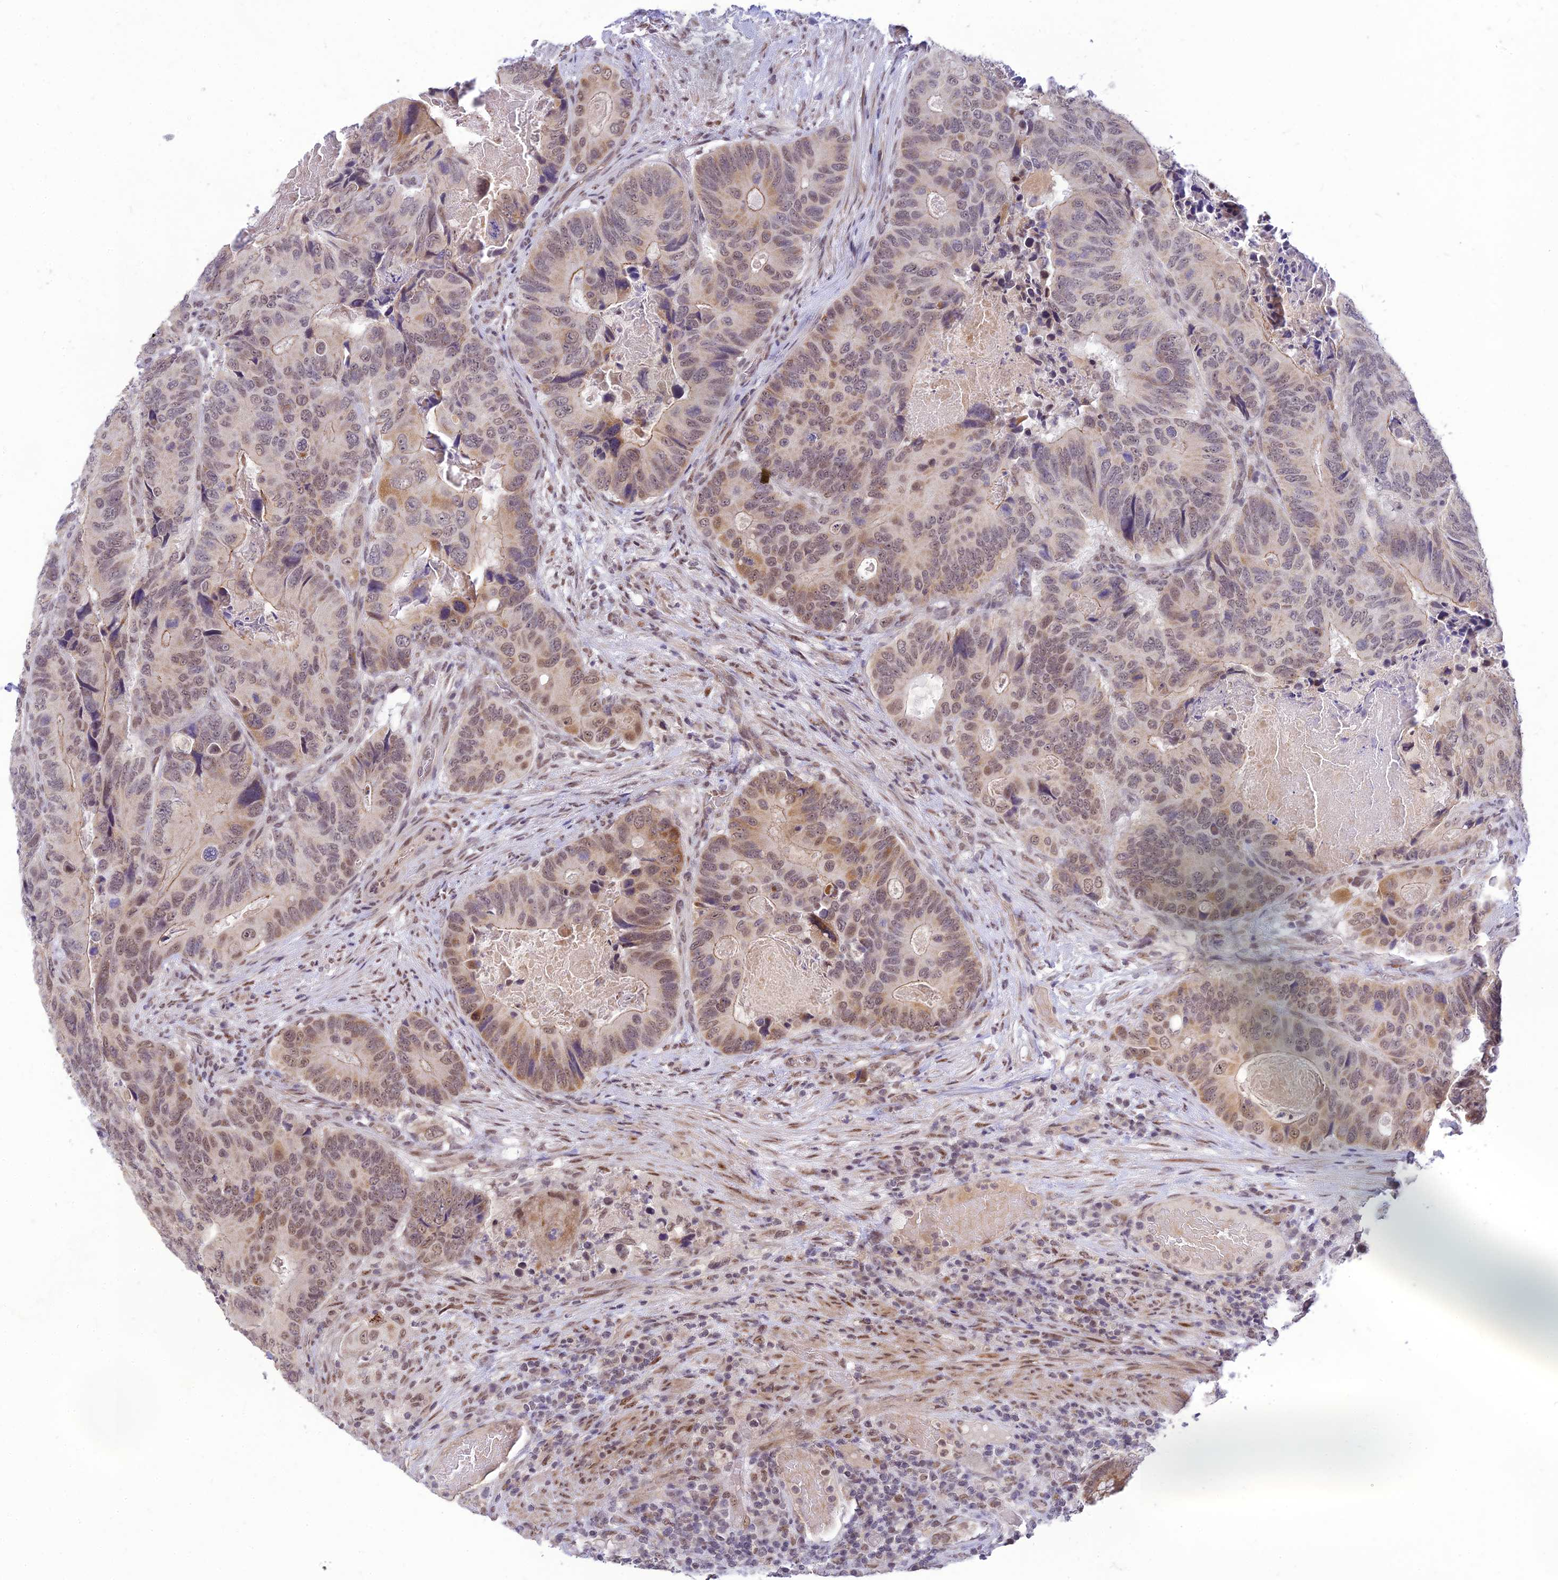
{"staining": {"intensity": "moderate", "quantity": "25%-75%", "location": "nuclear"}, "tissue": "colorectal cancer", "cell_type": "Tumor cells", "image_type": "cancer", "snomed": [{"axis": "morphology", "description": "Adenocarcinoma, NOS"}, {"axis": "topography", "description": "Colon"}], "caption": "DAB (3,3'-diaminobenzidine) immunohistochemical staining of colorectal adenocarcinoma displays moderate nuclear protein positivity in about 25%-75% of tumor cells. The protein is stained brown, and the nuclei are stained in blue (DAB IHC with brightfield microscopy, high magnification).", "gene": "MICOS13", "patient": {"sex": "male", "age": 84}}